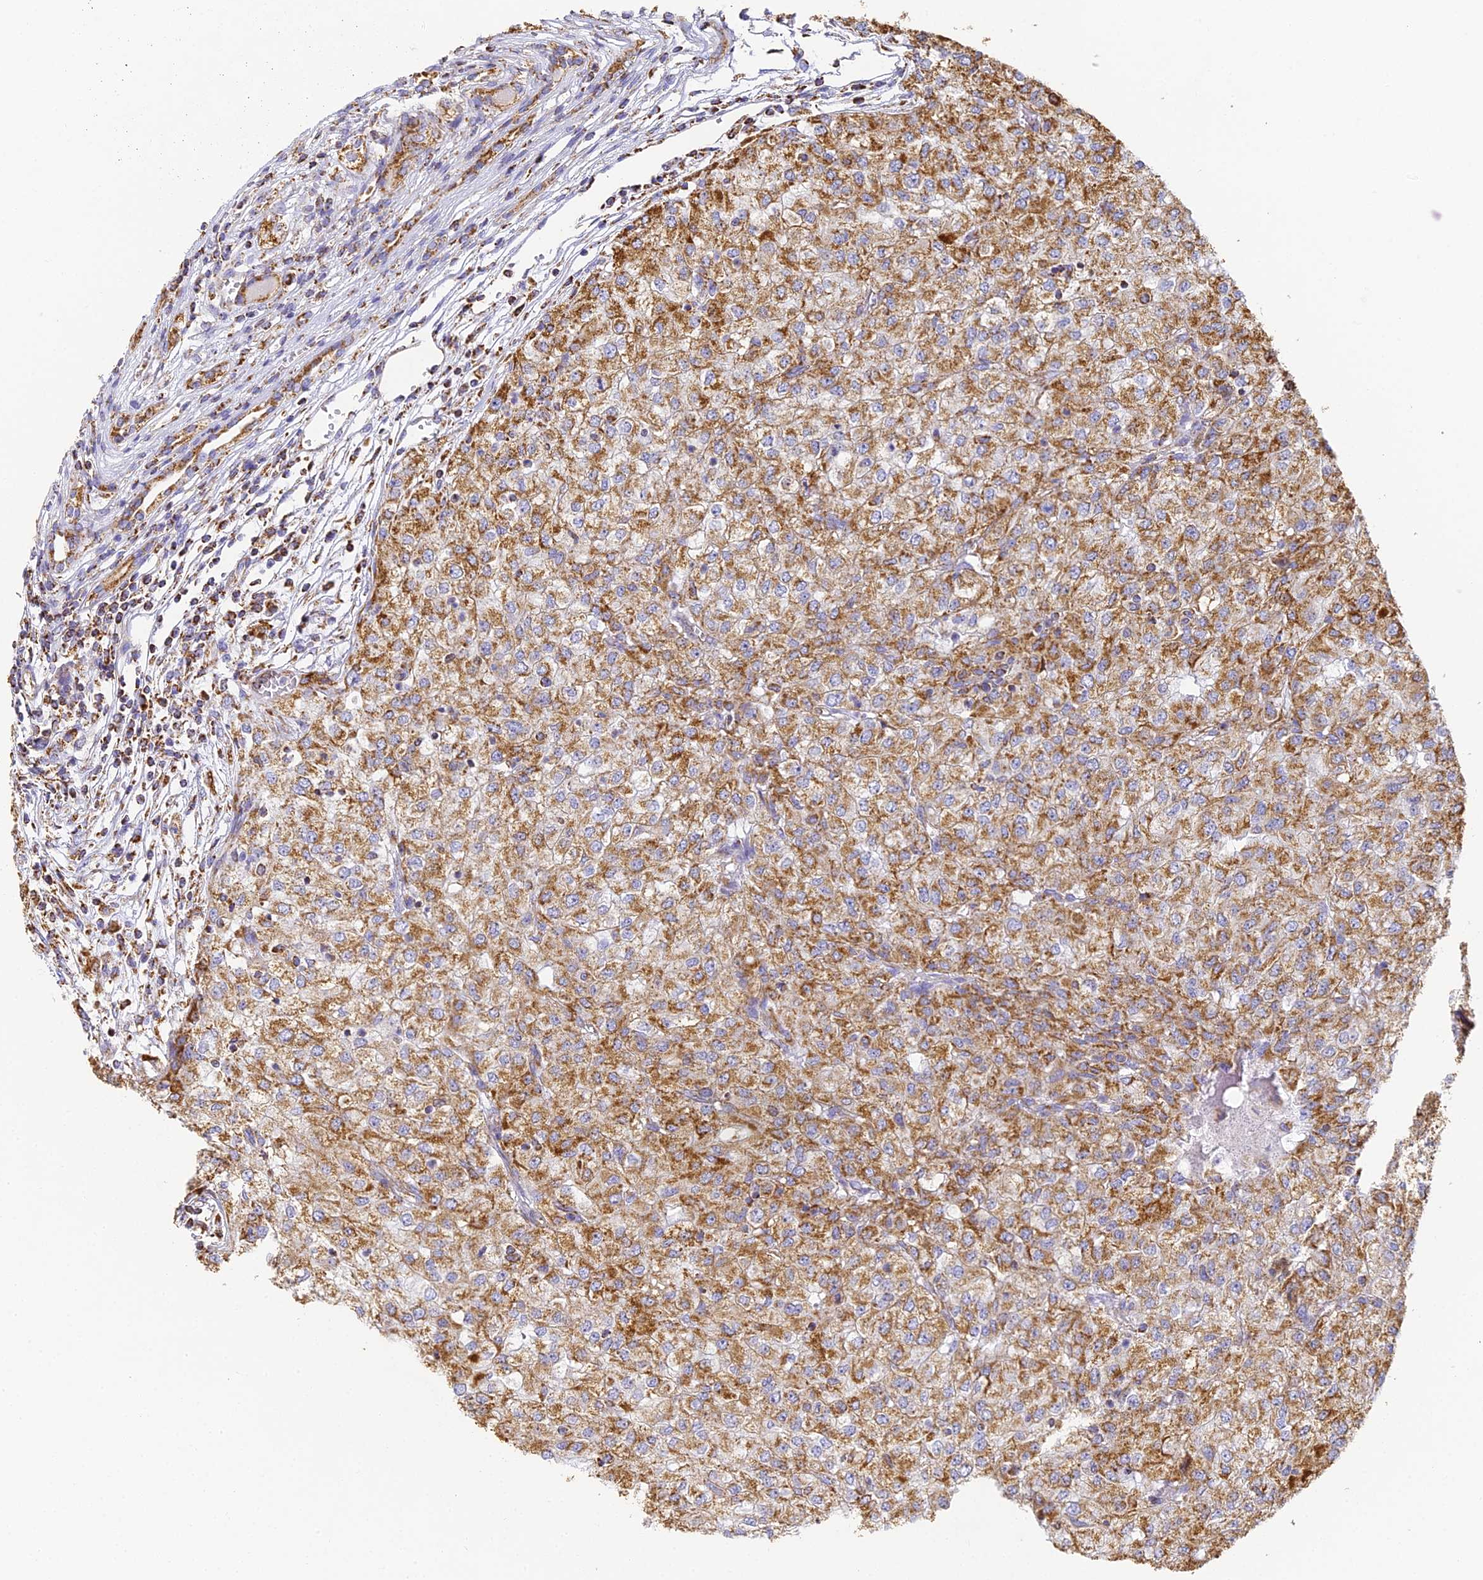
{"staining": {"intensity": "moderate", "quantity": ">75%", "location": "cytoplasmic/membranous"}, "tissue": "renal cancer", "cell_type": "Tumor cells", "image_type": "cancer", "snomed": [{"axis": "morphology", "description": "Adenocarcinoma, NOS"}, {"axis": "topography", "description": "Kidney"}], "caption": "High-magnification brightfield microscopy of renal cancer stained with DAB (3,3'-diaminobenzidine) (brown) and counterstained with hematoxylin (blue). tumor cells exhibit moderate cytoplasmic/membranous staining is appreciated in approximately>75% of cells.", "gene": "COX6C", "patient": {"sex": "female", "age": 54}}